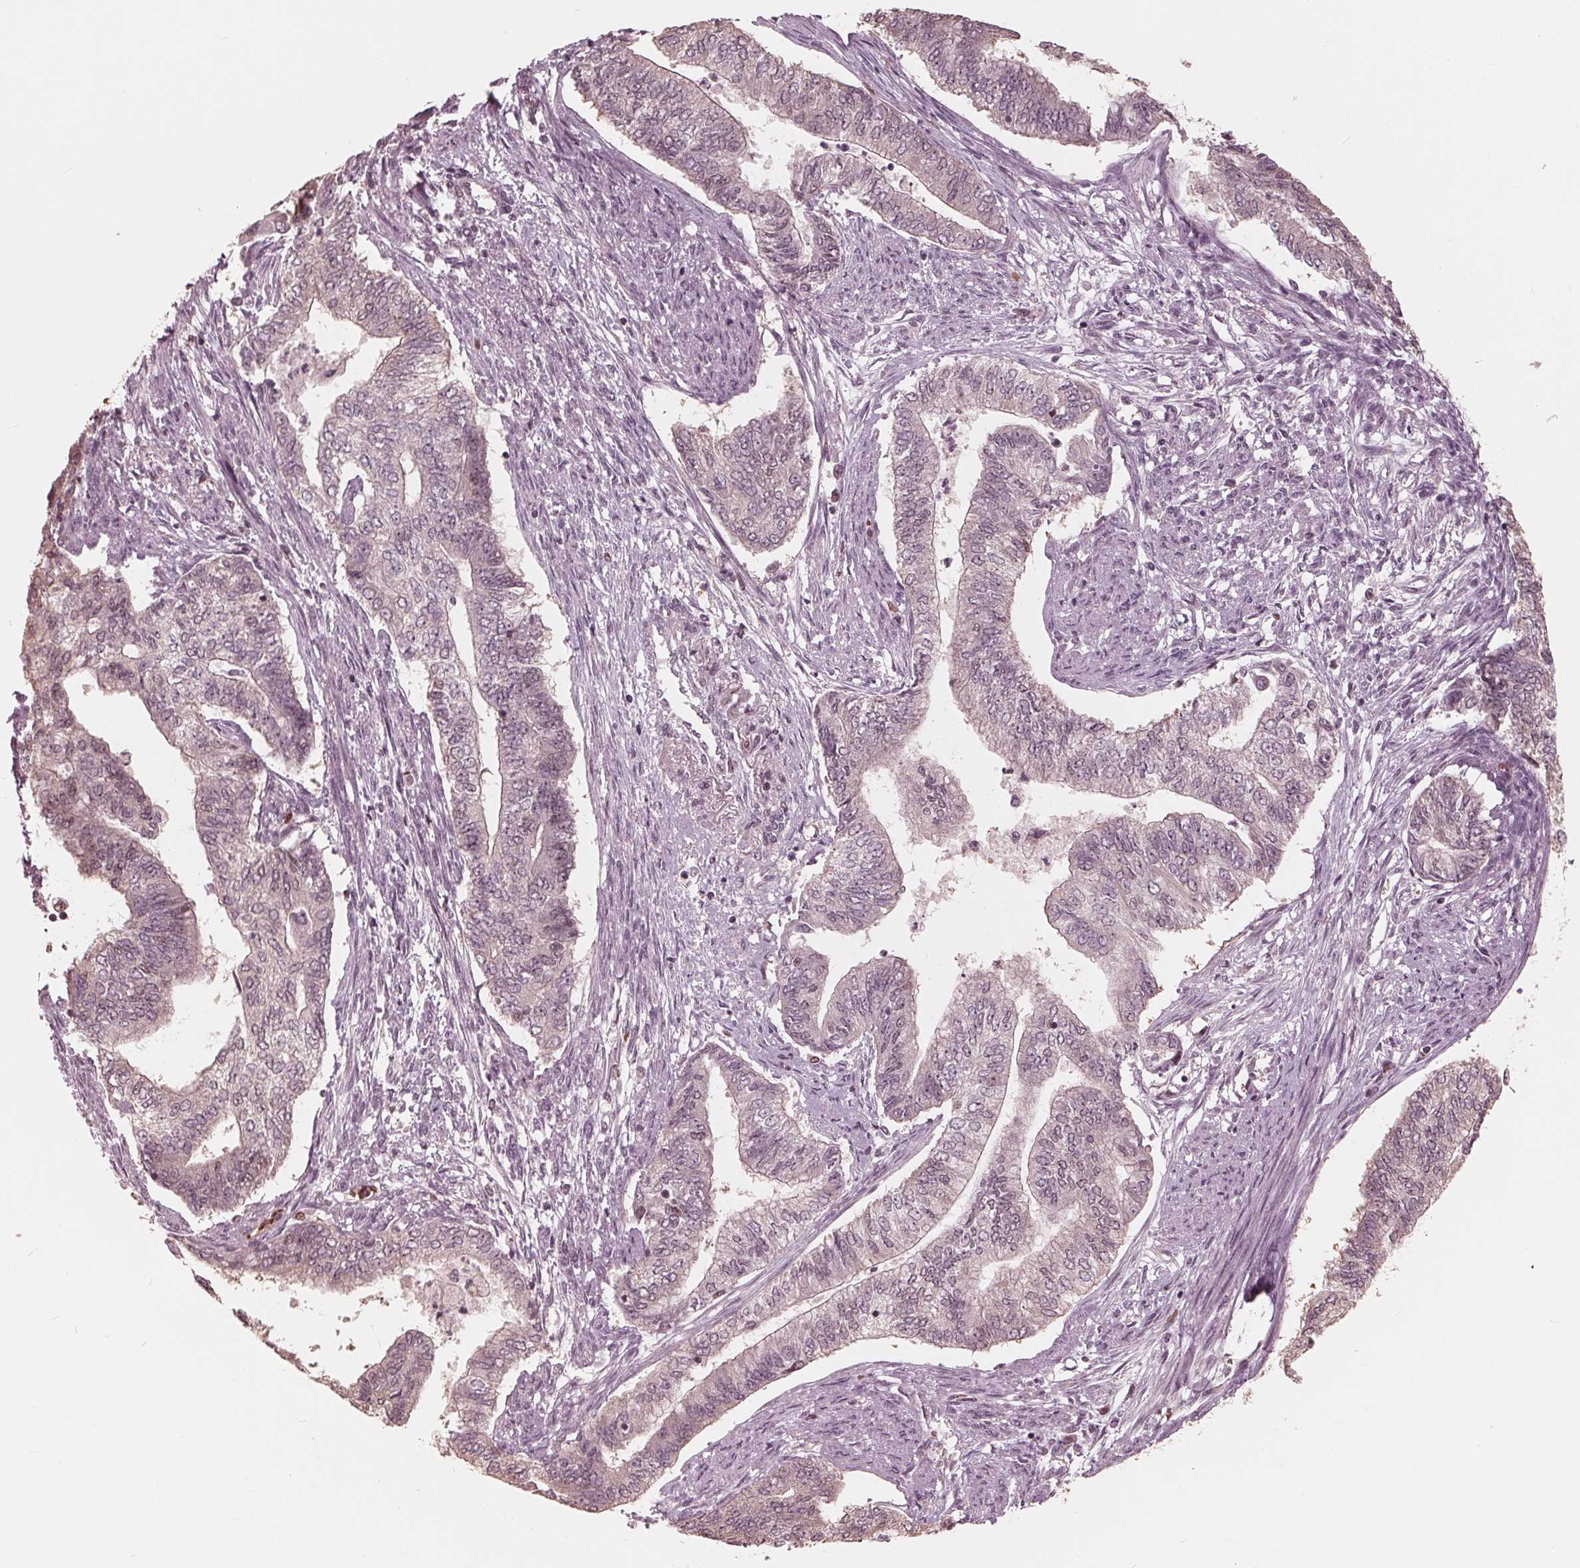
{"staining": {"intensity": "weak", "quantity": "<25%", "location": "cytoplasmic/membranous,nuclear"}, "tissue": "endometrial cancer", "cell_type": "Tumor cells", "image_type": "cancer", "snomed": [{"axis": "morphology", "description": "Adenocarcinoma, NOS"}, {"axis": "topography", "description": "Endometrium"}], "caption": "A high-resolution photomicrograph shows immunohistochemistry staining of endometrial adenocarcinoma, which reveals no significant expression in tumor cells.", "gene": "HIRIP3", "patient": {"sex": "female", "age": 65}}